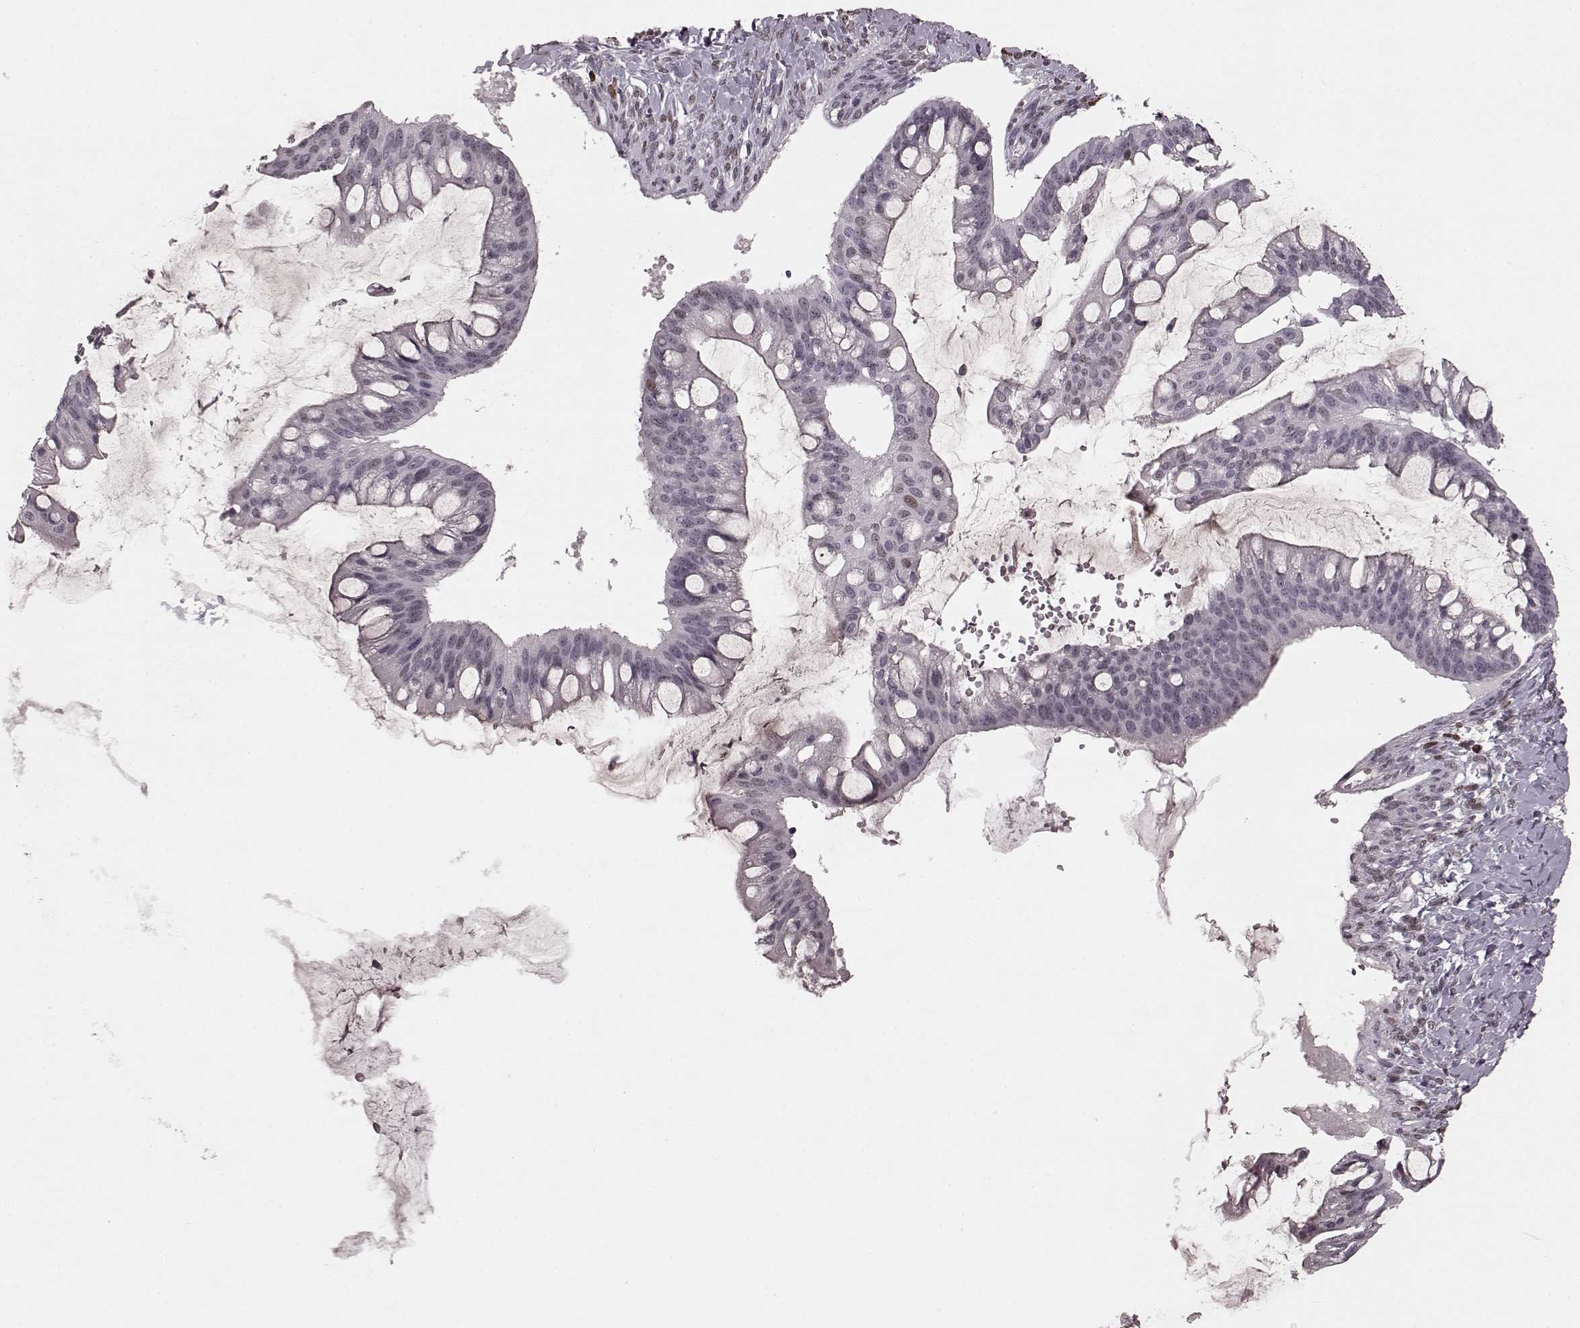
{"staining": {"intensity": "negative", "quantity": "none", "location": "none"}, "tissue": "ovarian cancer", "cell_type": "Tumor cells", "image_type": "cancer", "snomed": [{"axis": "morphology", "description": "Cystadenocarcinoma, mucinous, NOS"}, {"axis": "topography", "description": "Ovary"}], "caption": "Ovarian mucinous cystadenocarcinoma stained for a protein using immunohistochemistry exhibits no positivity tumor cells.", "gene": "NR2C1", "patient": {"sex": "female", "age": 73}}